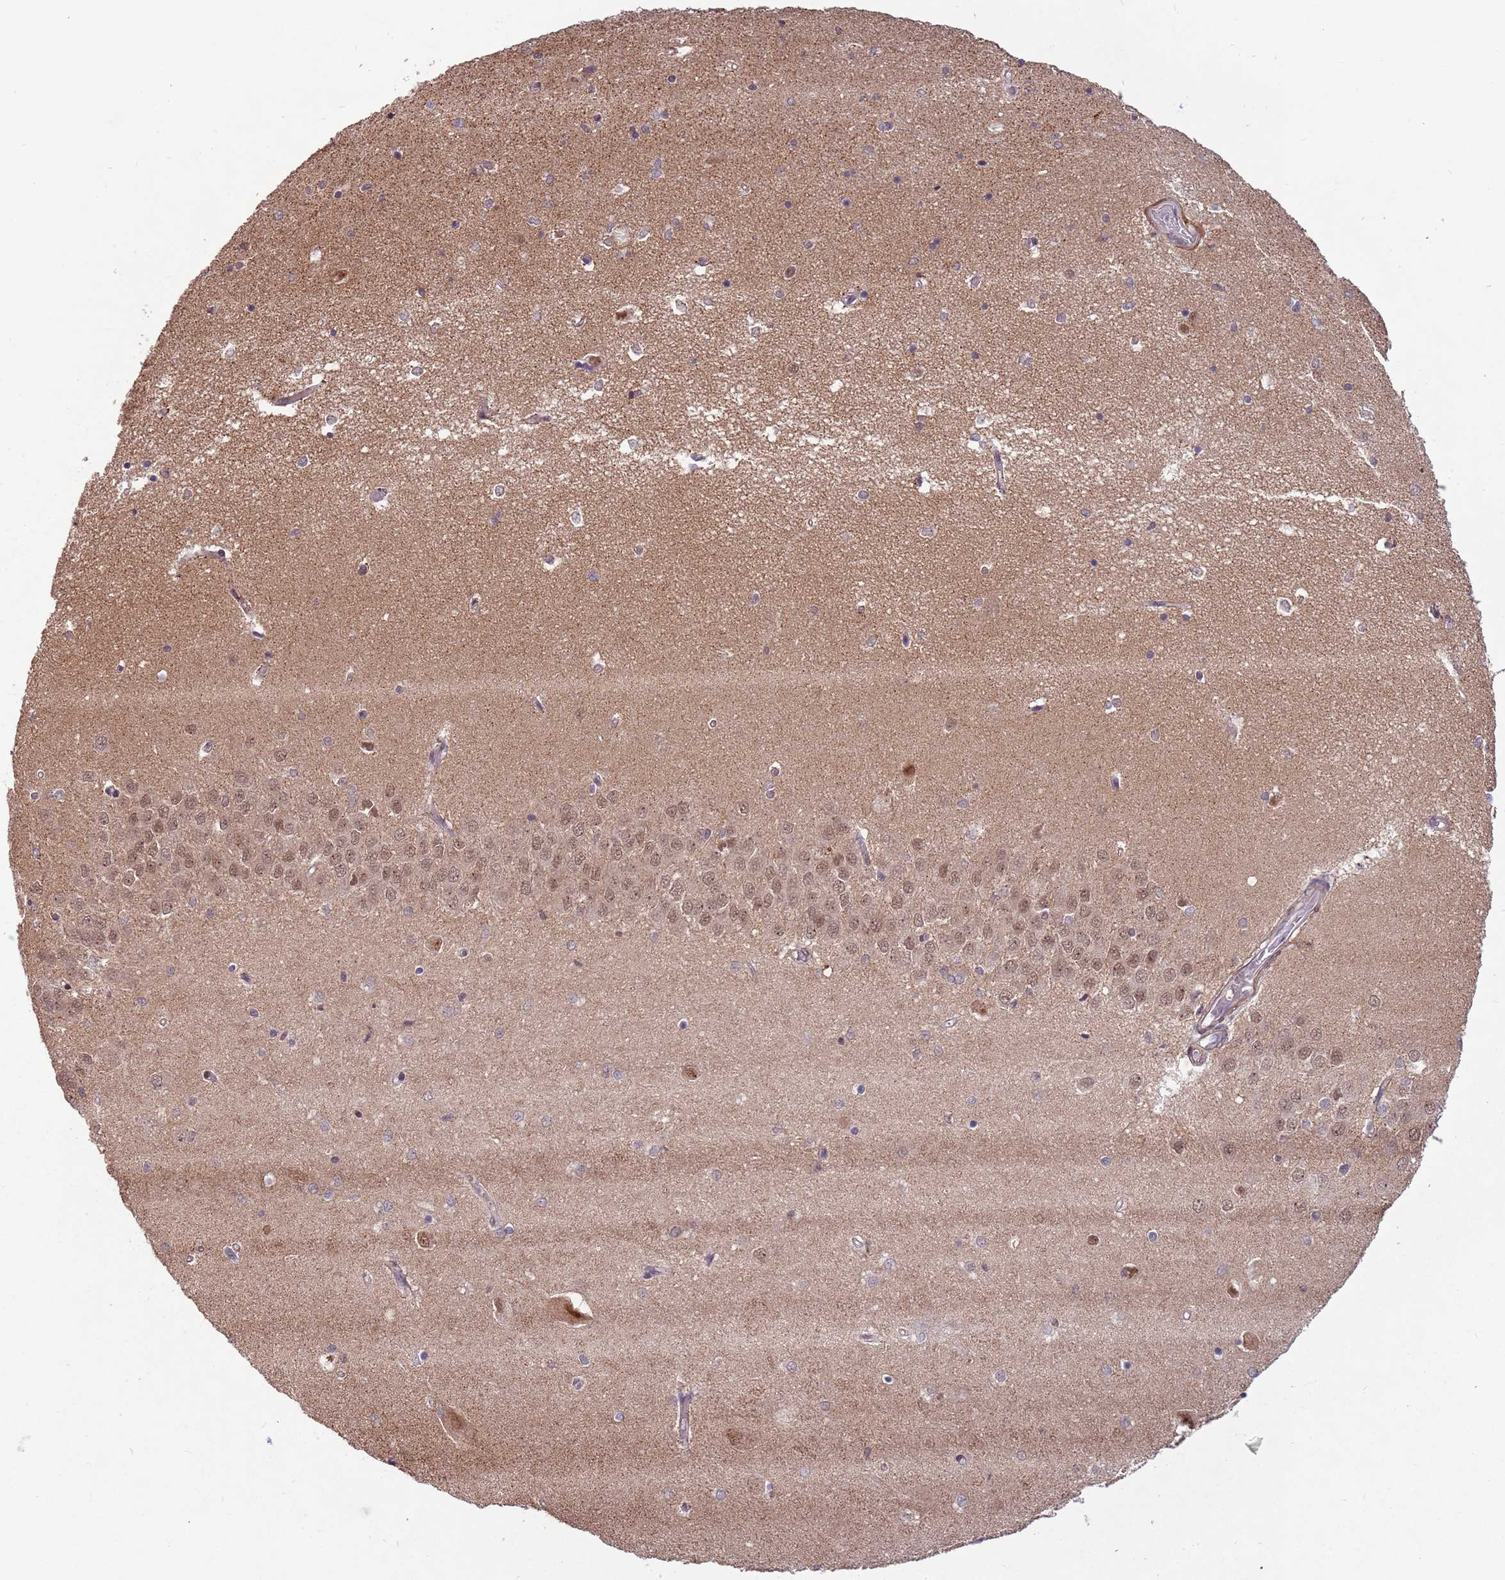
{"staining": {"intensity": "negative", "quantity": "none", "location": "none"}, "tissue": "hippocampus", "cell_type": "Glial cells", "image_type": "normal", "snomed": [{"axis": "morphology", "description": "Normal tissue, NOS"}, {"axis": "topography", "description": "Hippocampus"}], "caption": "This is an immunohistochemistry micrograph of unremarkable hippocampus. There is no staining in glial cells.", "gene": "SUDS3", "patient": {"sex": "male", "age": 45}}